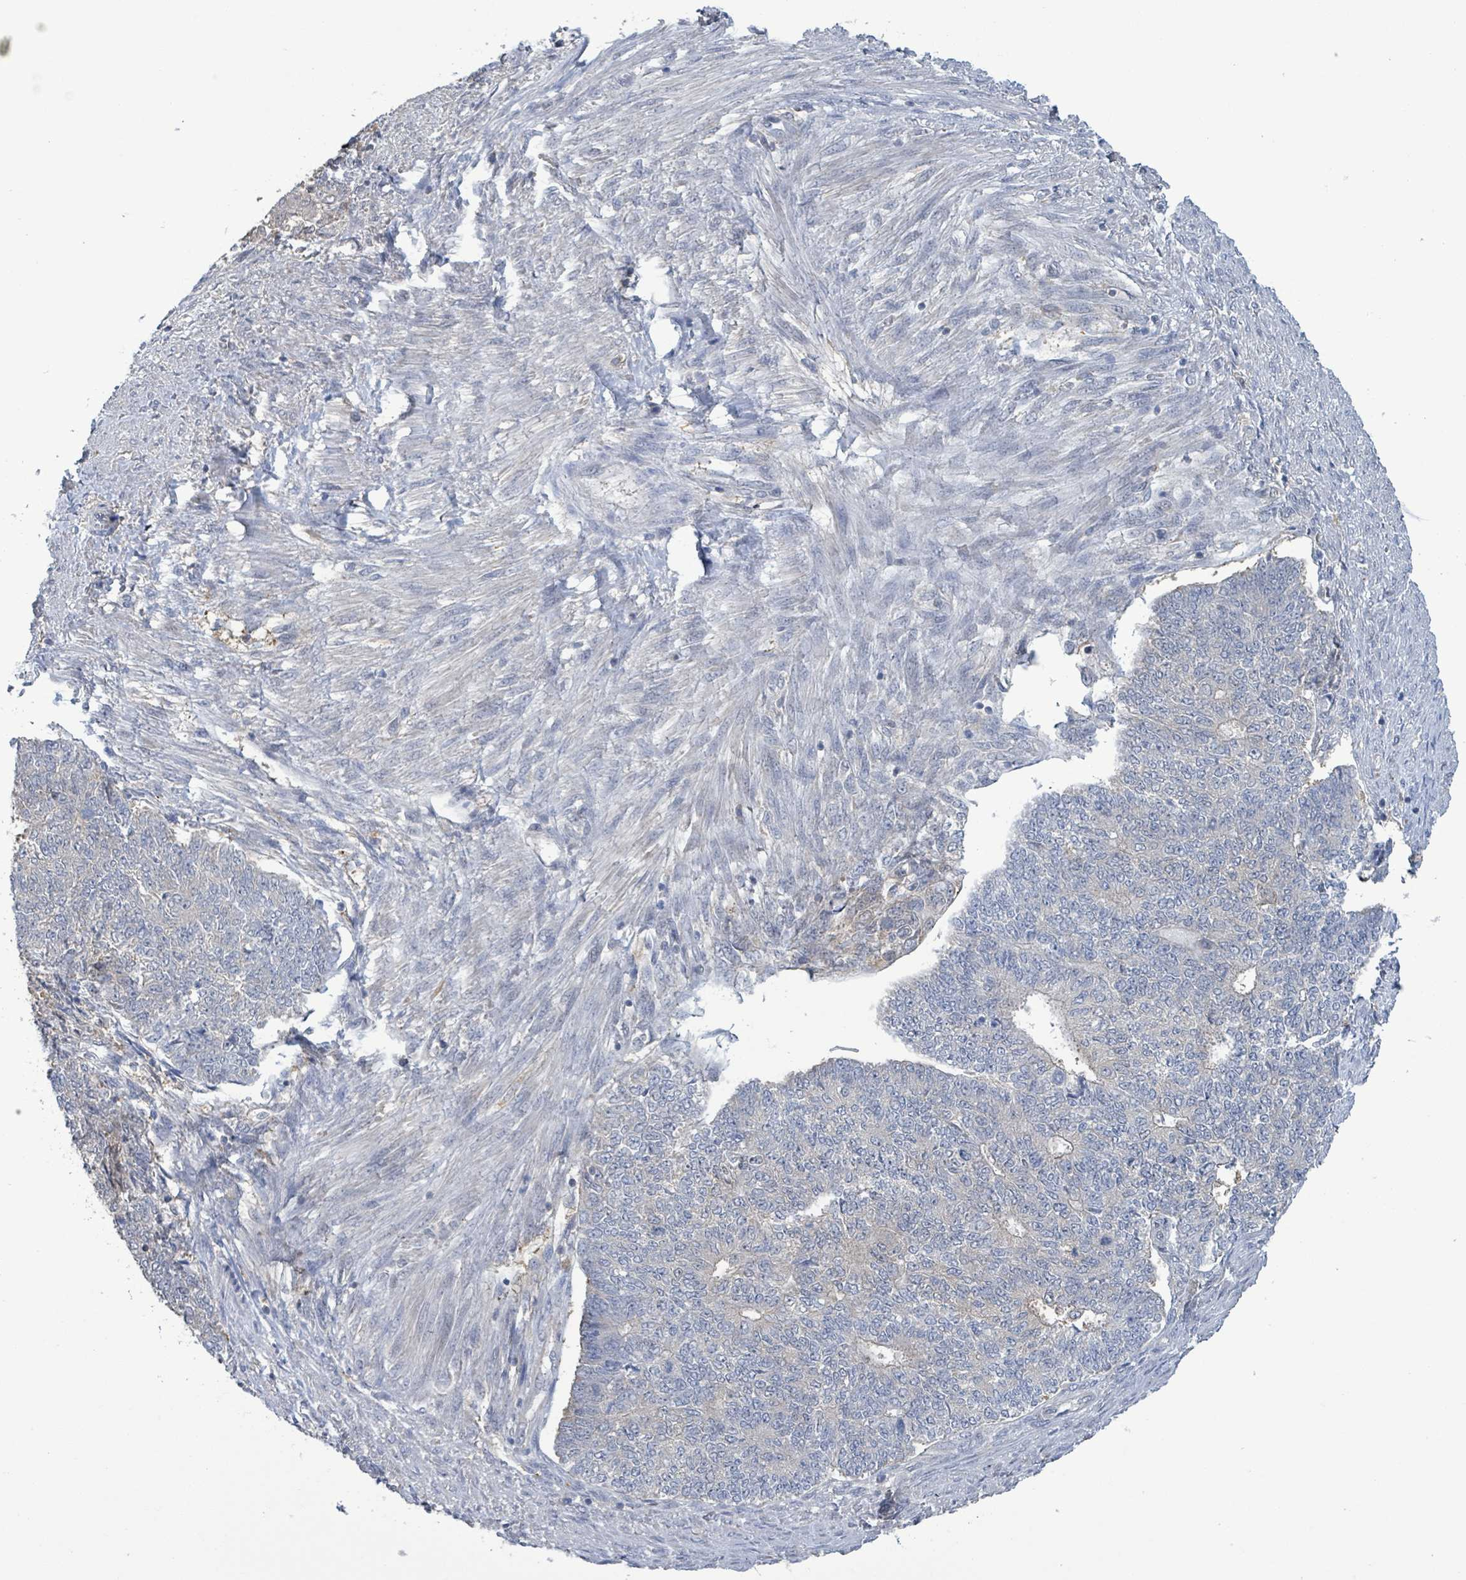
{"staining": {"intensity": "negative", "quantity": "none", "location": "none"}, "tissue": "endometrial cancer", "cell_type": "Tumor cells", "image_type": "cancer", "snomed": [{"axis": "morphology", "description": "Adenocarcinoma, NOS"}, {"axis": "topography", "description": "Endometrium"}], "caption": "IHC histopathology image of neoplastic tissue: endometrial cancer stained with DAB (3,3'-diaminobenzidine) demonstrates no significant protein positivity in tumor cells.", "gene": "PGAM1", "patient": {"sex": "female", "age": 32}}